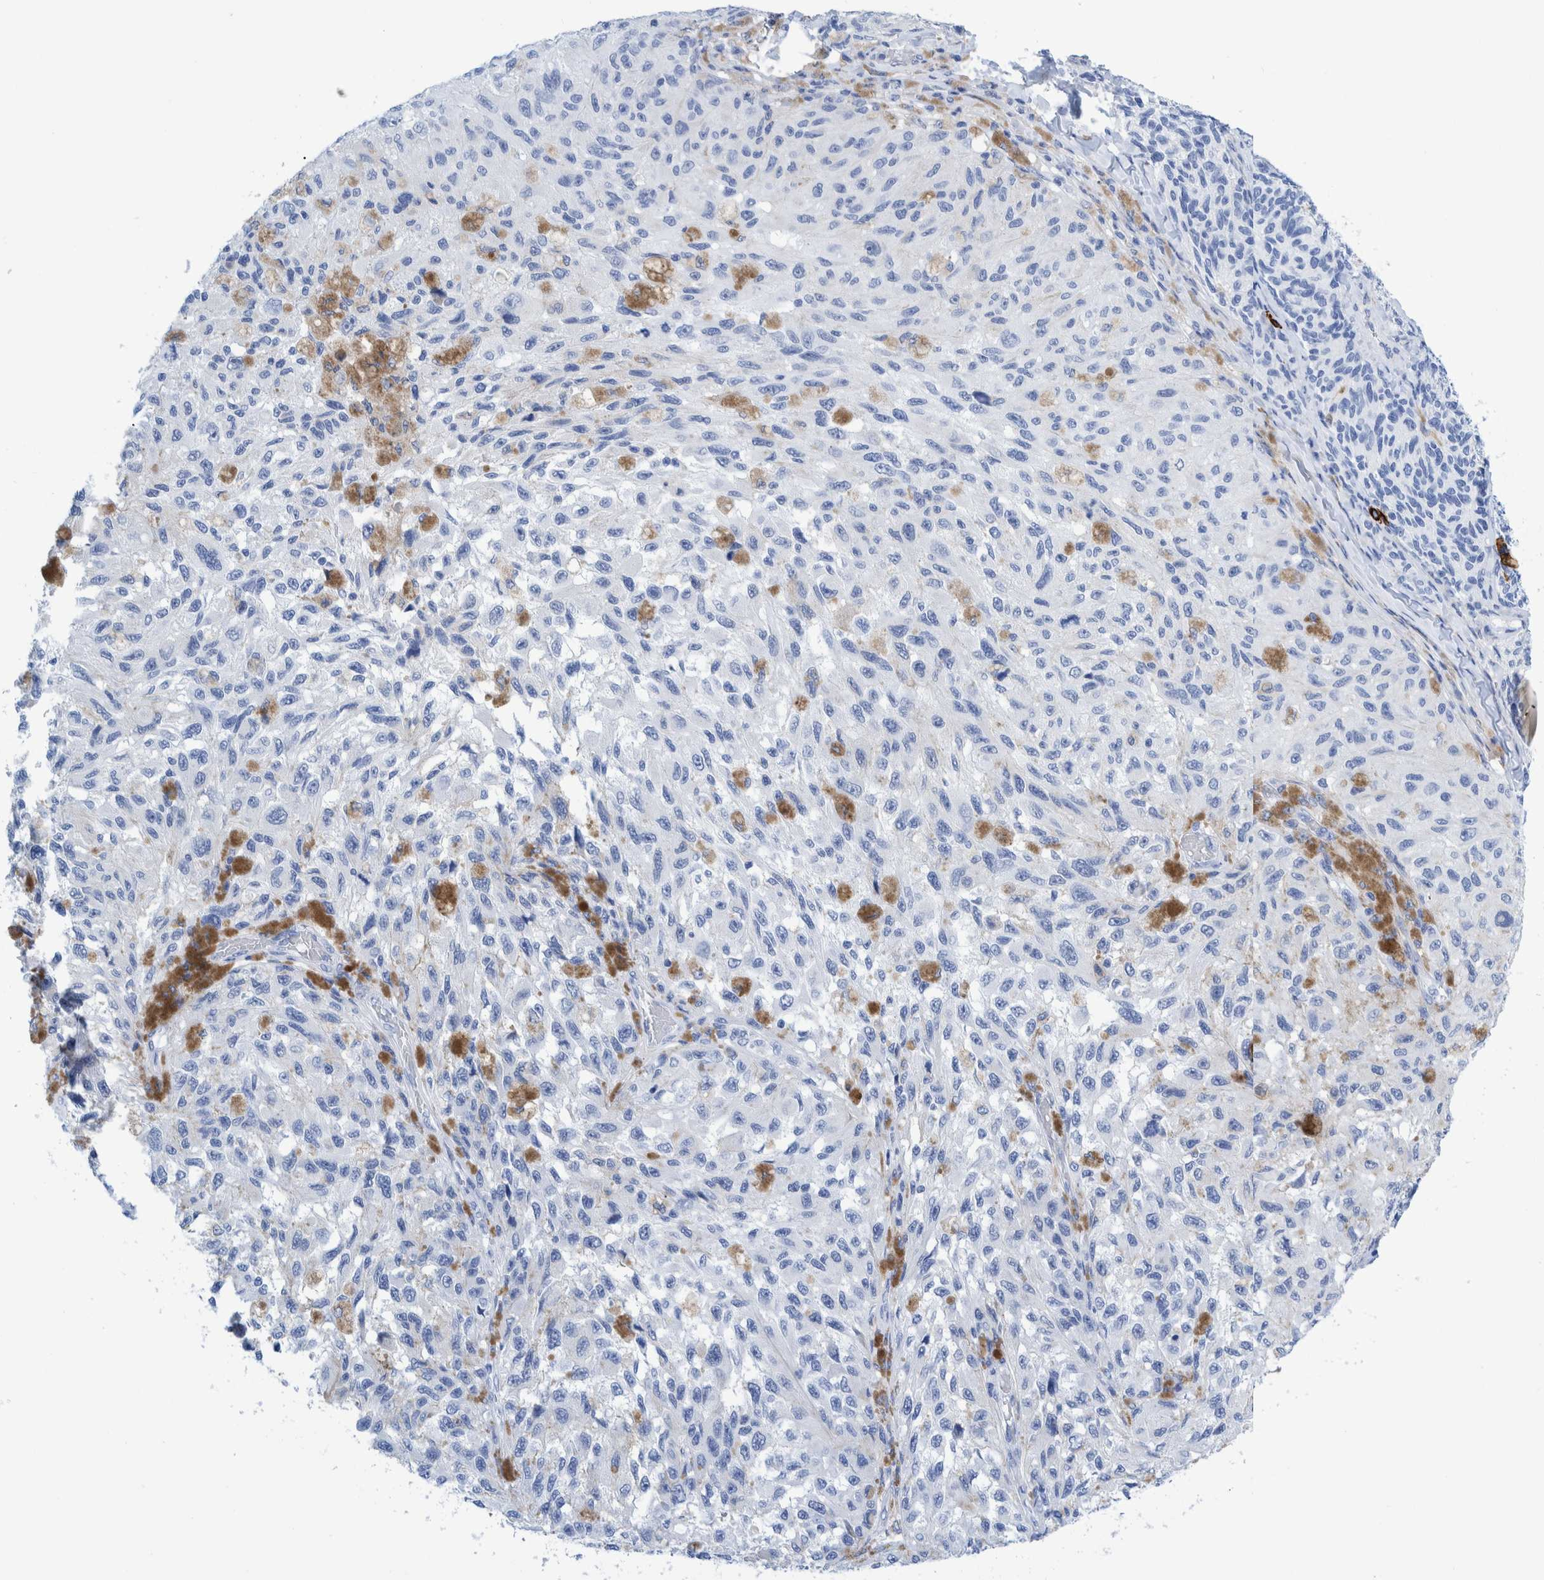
{"staining": {"intensity": "negative", "quantity": "none", "location": "none"}, "tissue": "melanoma", "cell_type": "Tumor cells", "image_type": "cancer", "snomed": [{"axis": "morphology", "description": "Malignant melanoma, NOS"}, {"axis": "topography", "description": "Skin"}], "caption": "DAB (3,3'-diaminobenzidine) immunohistochemical staining of melanoma shows no significant expression in tumor cells.", "gene": "KRT14", "patient": {"sex": "female", "age": 73}}